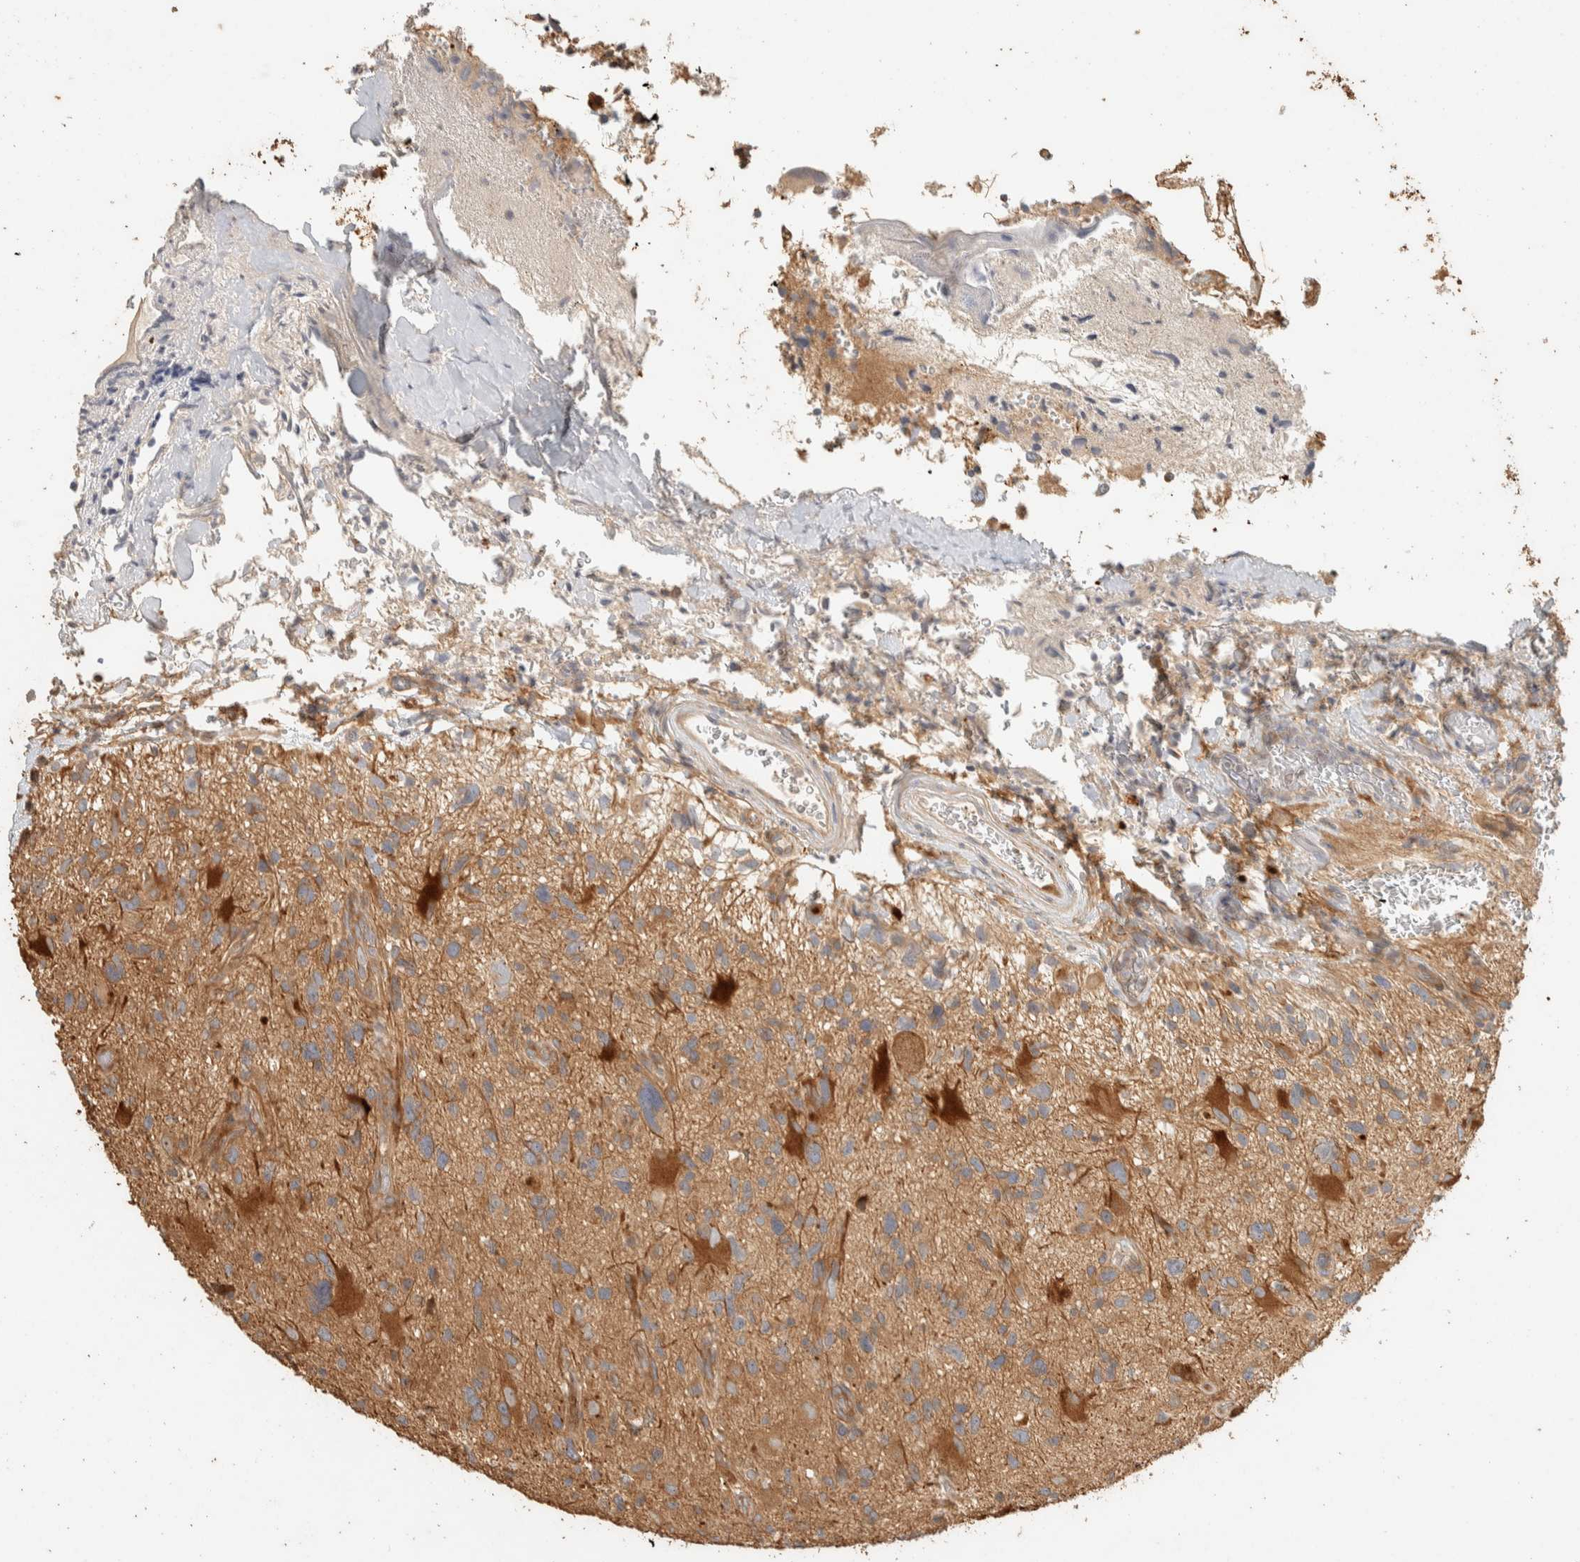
{"staining": {"intensity": "weak", "quantity": ">75%", "location": "cytoplasmic/membranous"}, "tissue": "glioma", "cell_type": "Tumor cells", "image_type": "cancer", "snomed": [{"axis": "morphology", "description": "Glioma, malignant, High grade"}, {"axis": "topography", "description": "Brain"}], "caption": "Glioma tissue displays weak cytoplasmic/membranous expression in about >75% of tumor cells Immunohistochemistry (ihc) stains the protein of interest in brown and the nuclei are stained blue.", "gene": "EXOC7", "patient": {"sex": "male", "age": 33}}